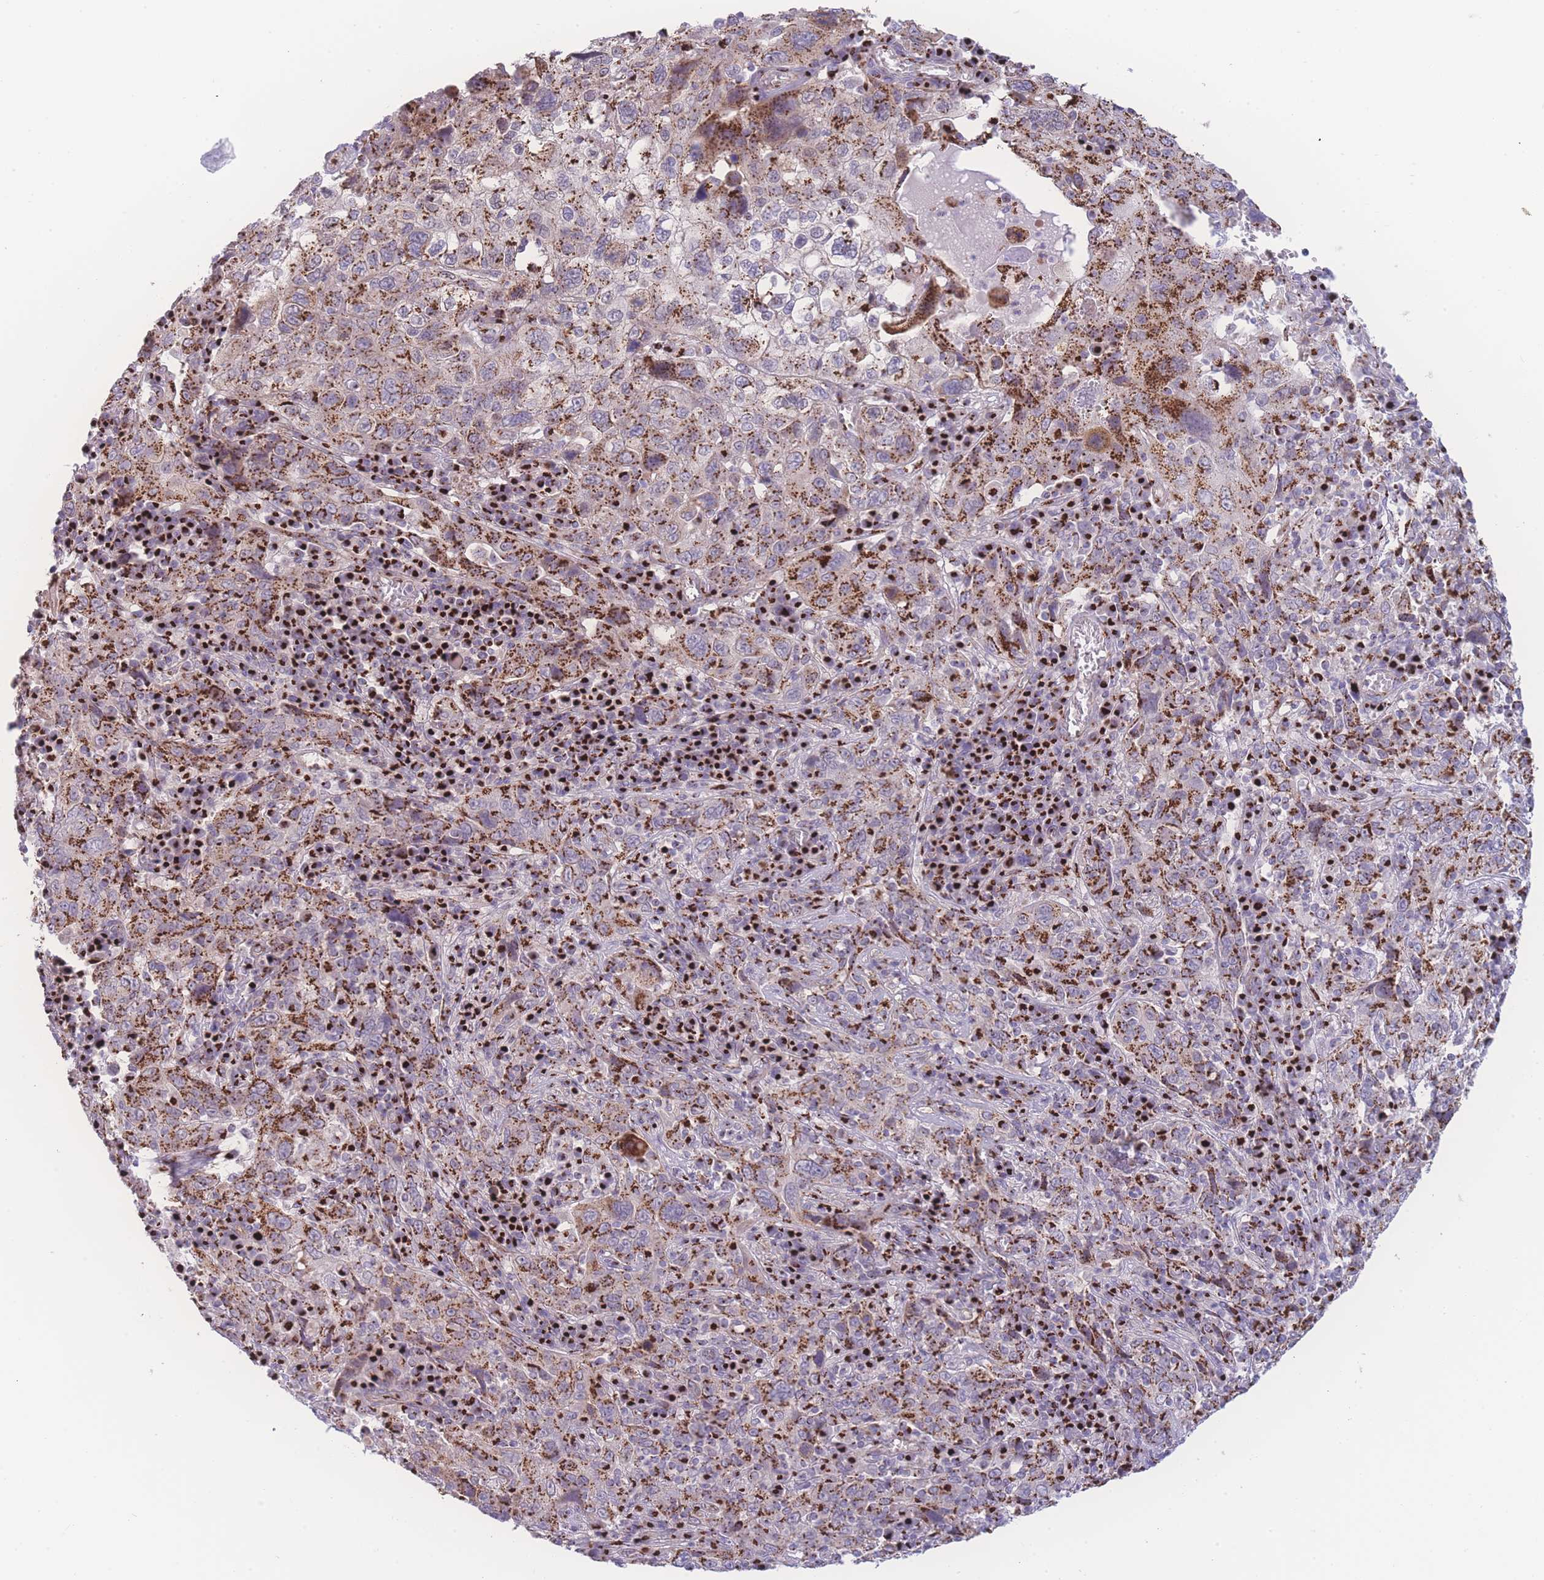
{"staining": {"intensity": "moderate", "quantity": ">75%", "location": "cytoplasmic/membranous"}, "tissue": "cervical cancer", "cell_type": "Tumor cells", "image_type": "cancer", "snomed": [{"axis": "morphology", "description": "Squamous cell carcinoma, NOS"}, {"axis": "topography", "description": "Cervix"}], "caption": "Immunohistochemical staining of cervical cancer (squamous cell carcinoma) shows moderate cytoplasmic/membranous protein staining in about >75% of tumor cells.", "gene": "GOLM2", "patient": {"sex": "female", "age": 46}}